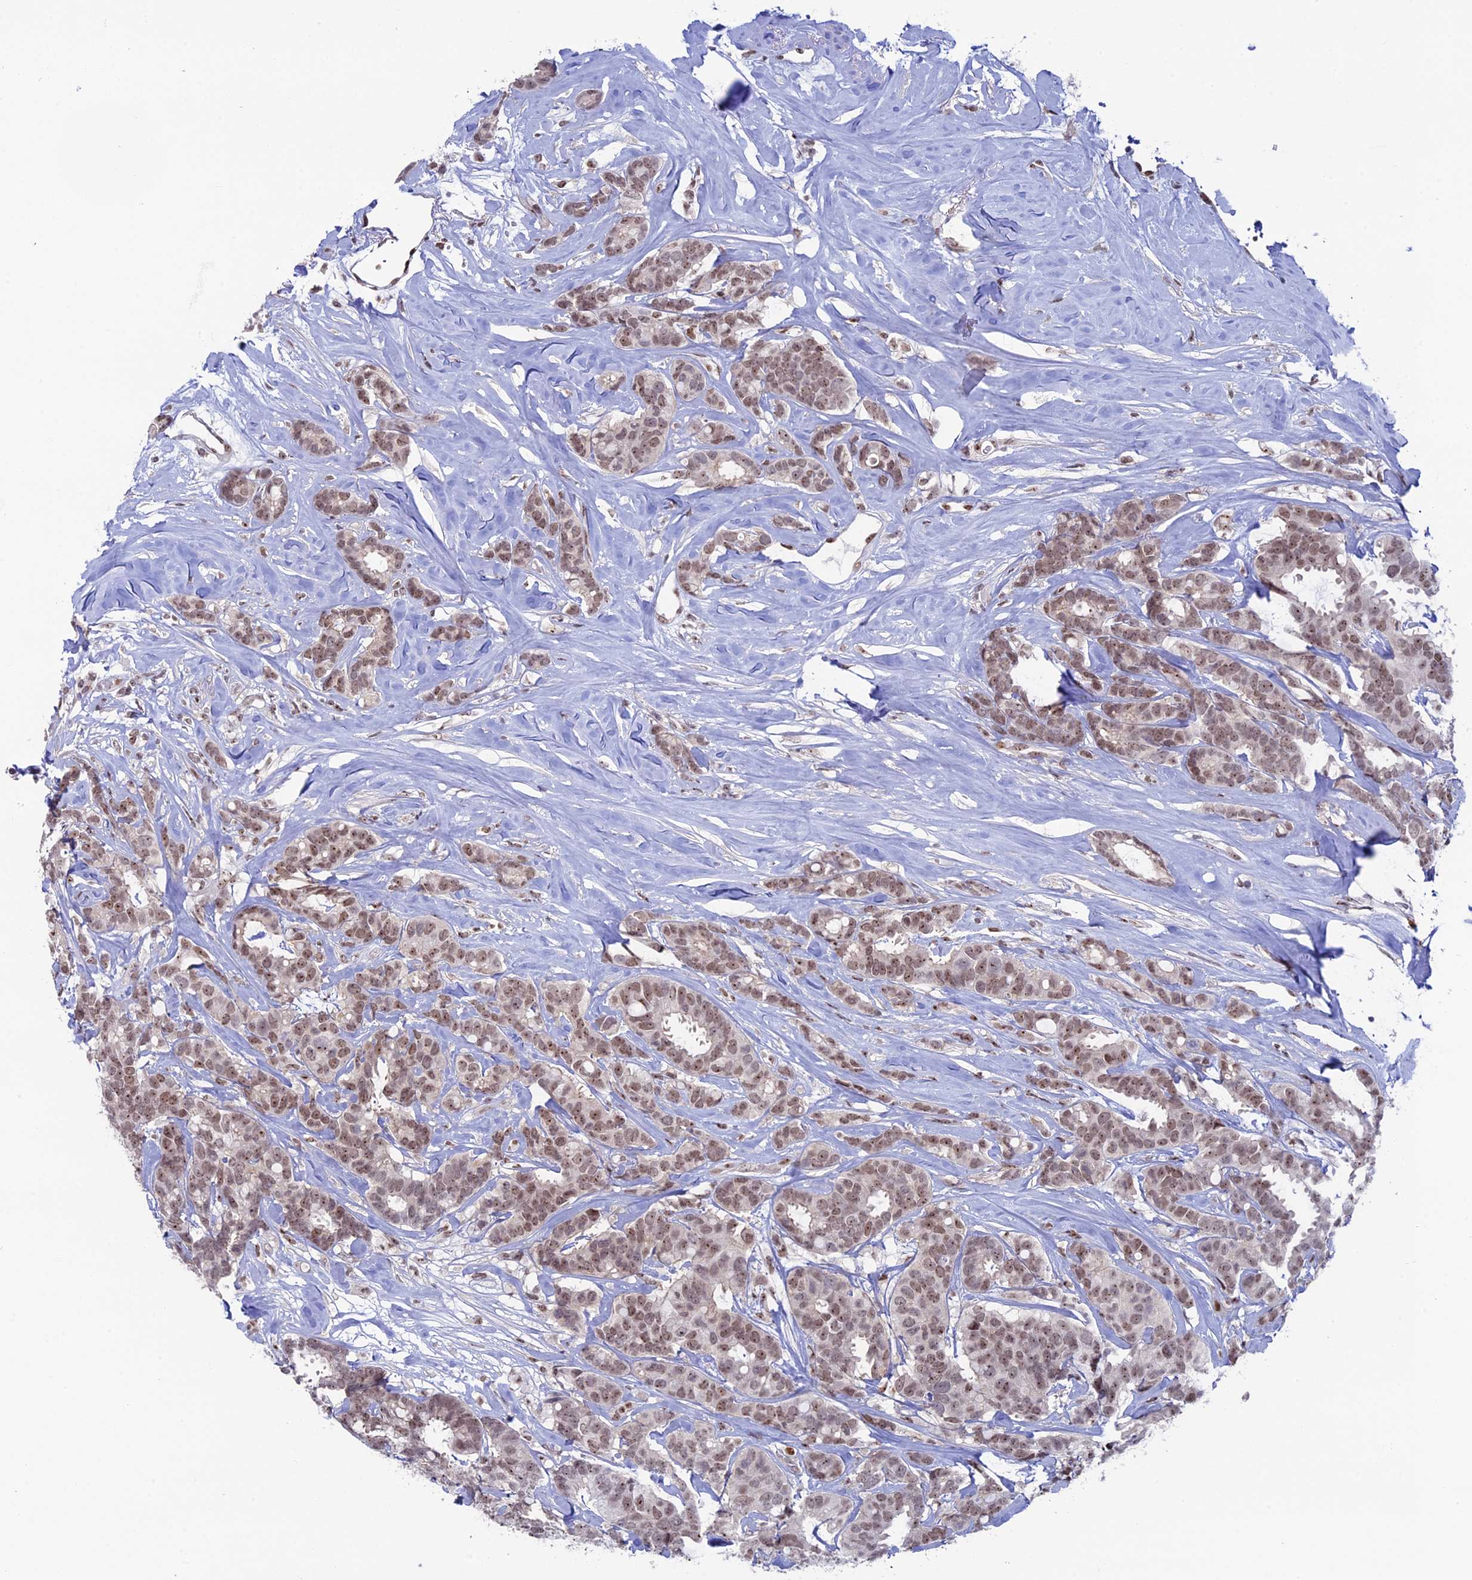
{"staining": {"intensity": "weak", "quantity": ">75%", "location": "nuclear"}, "tissue": "breast cancer", "cell_type": "Tumor cells", "image_type": "cancer", "snomed": [{"axis": "morphology", "description": "Duct carcinoma"}, {"axis": "topography", "description": "Breast"}], "caption": "This is an image of IHC staining of breast infiltrating ductal carcinoma, which shows weak expression in the nuclear of tumor cells.", "gene": "CCDC86", "patient": {"sex": "female", "age": 87}}